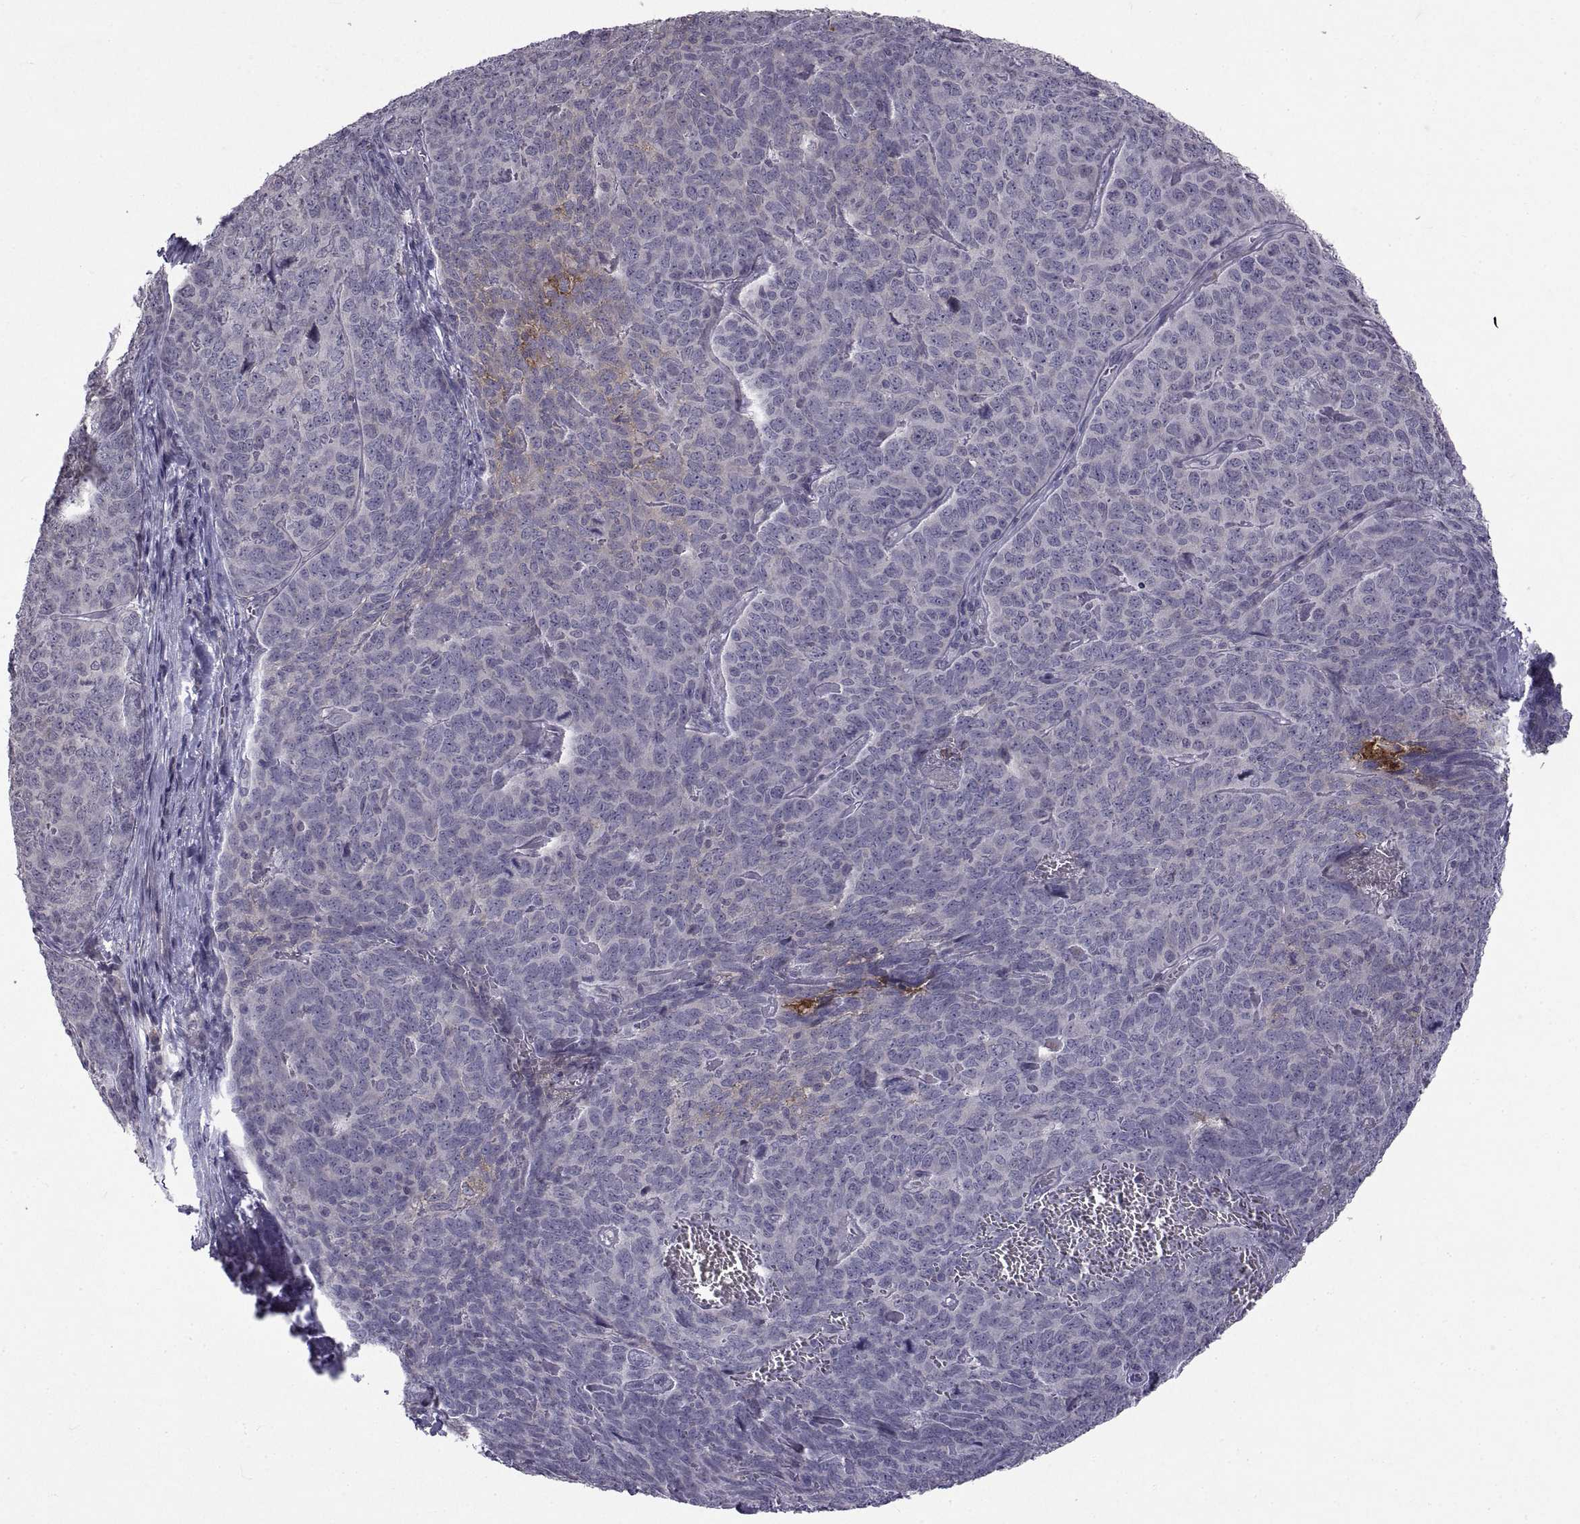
{"staining": {"intensity": "moderate", "quantity": "<25%", "location": "cytoplasmic/membranous"}, "tissue": "skin cancer", "cell_type": "Tumor cells", "image_type": "cancer", "snomed": [{"axis": "morphology", "description": "Squamous cell carcinoma, NOS"}, {"axis": "topography", "description": "Skin"}, {"axis": "topography", "description": "Anal"}], "caption": "Immunohistochemistry micrograph of neoplastic tissue: human skin squamous cell carcinoma stained using immunohistochemistry demonstrates low levels of moderate protein expression localized specifically in the cytoplasmic/membranous of tumor cells, appearing as a cytoplasmic/membranous brown color.", "gene": "NPTX2", "patient": {"sex": "female", "age": 51}}